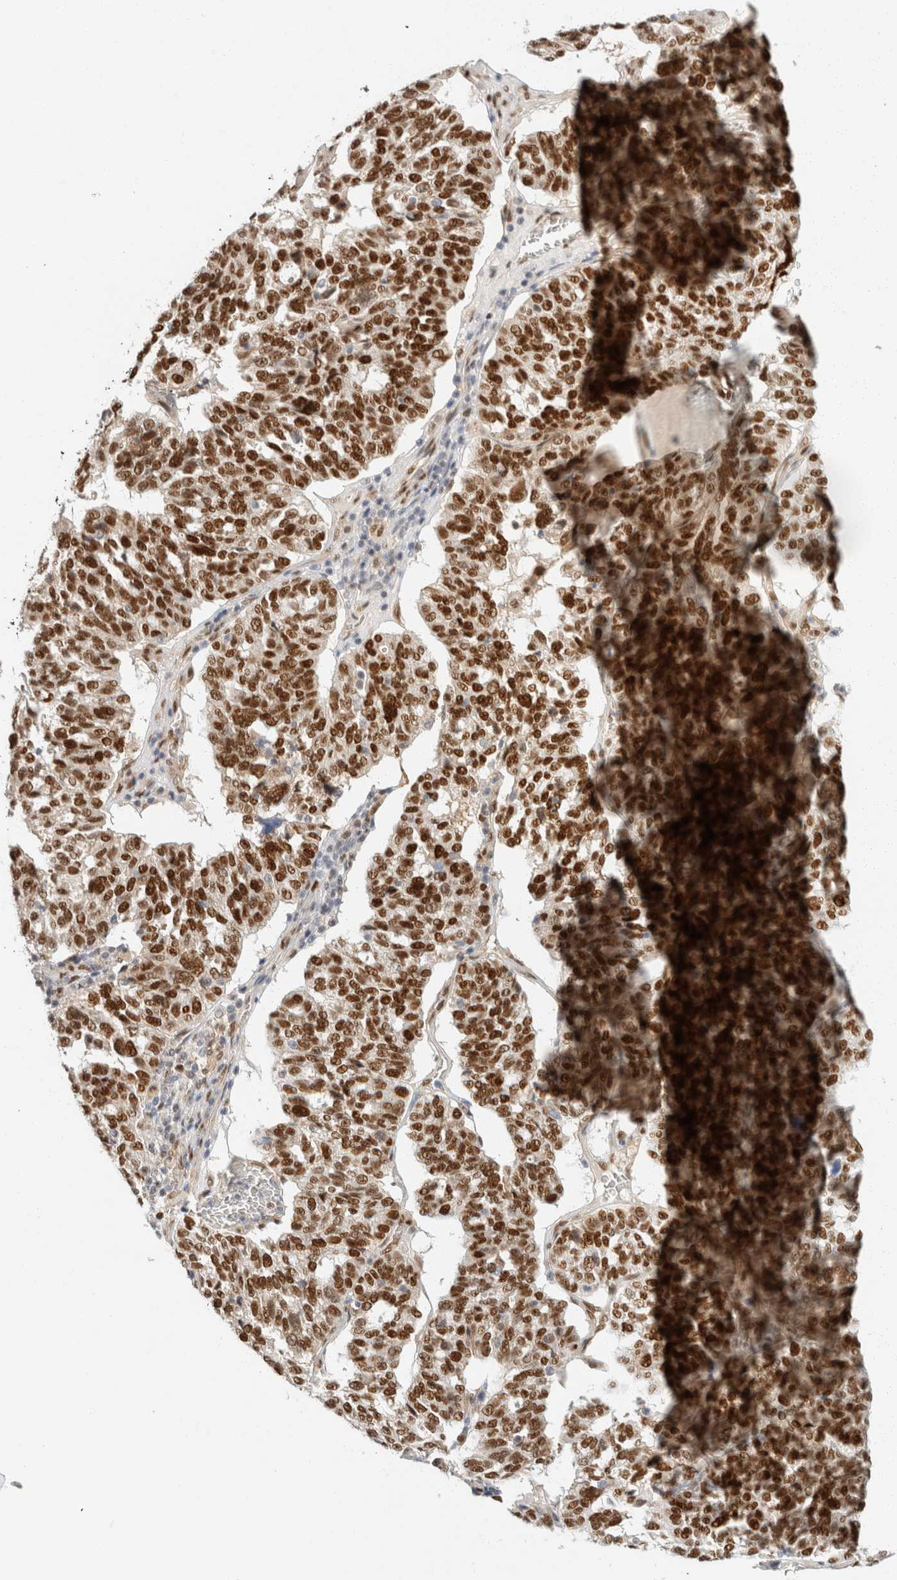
{"staining": {"intensity": "strong", "quantity": ">75%", "location": "nuclear"}, "tissue": "ovarian cancer", "cell_type": "Tumor cells", "image_type": "cancer", "snomed": [{"axis": "morphology", "description": "Cystadenocarcinoma, serous, NOS"}, {"axis": "topography", "description": "Ovary"}], "caption": "This histopathology image shows serous cystadenocarcinoma (ovarian) stained with immunohistochemistry to label a protein in brown. The nuclear of tumor cells show strong positivity for the protein. Nuclei are counter-stained blue.", "gene": "ZNF768", "patient": {"sex": "female", "age": 59}}